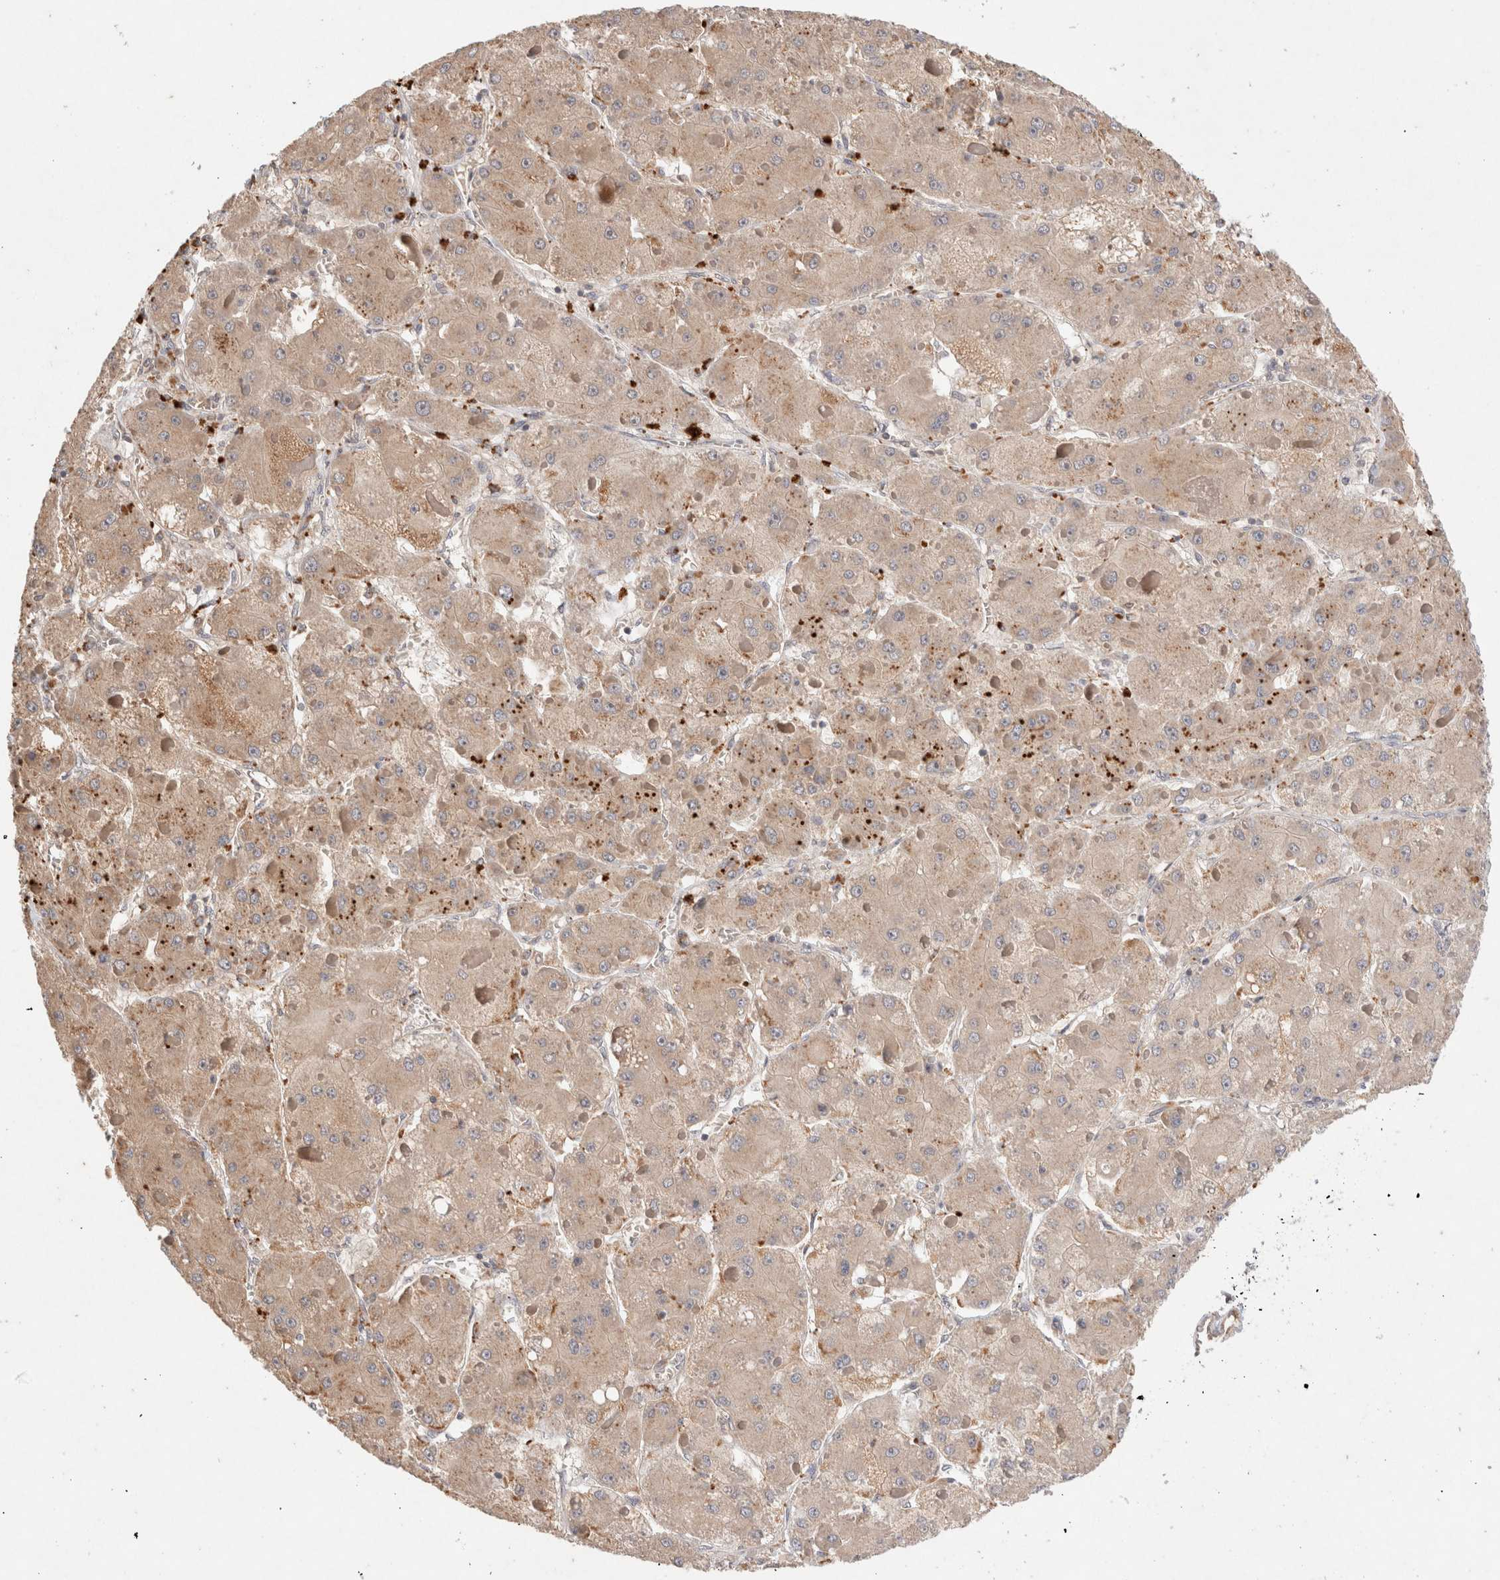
{"staining": {"intensity": "moderate", "quantity": ">75%", "location": "cytoplasmic/membranous"}, "tissue": "liver cancer", "cell_type": "Tumor cells", "image_type": "cancer", "snomed": [{"axis": "morphology", "description": "Carcinoma, Hepatocellular, NOS"}, {"axis": "topography", "description": "Liver"}], "caption": "The micrograph displays staining of liver hepatocellular carcinoma, revealing moderate cytoplasmic/membranous protein staining (brown color) within tumor cells. Immunohistochemistry (ihc) stains the protein in brown and the nuclei are stained blue.", "gene": "KLHL20", "patient": {"sex": "female", "age": 73}}